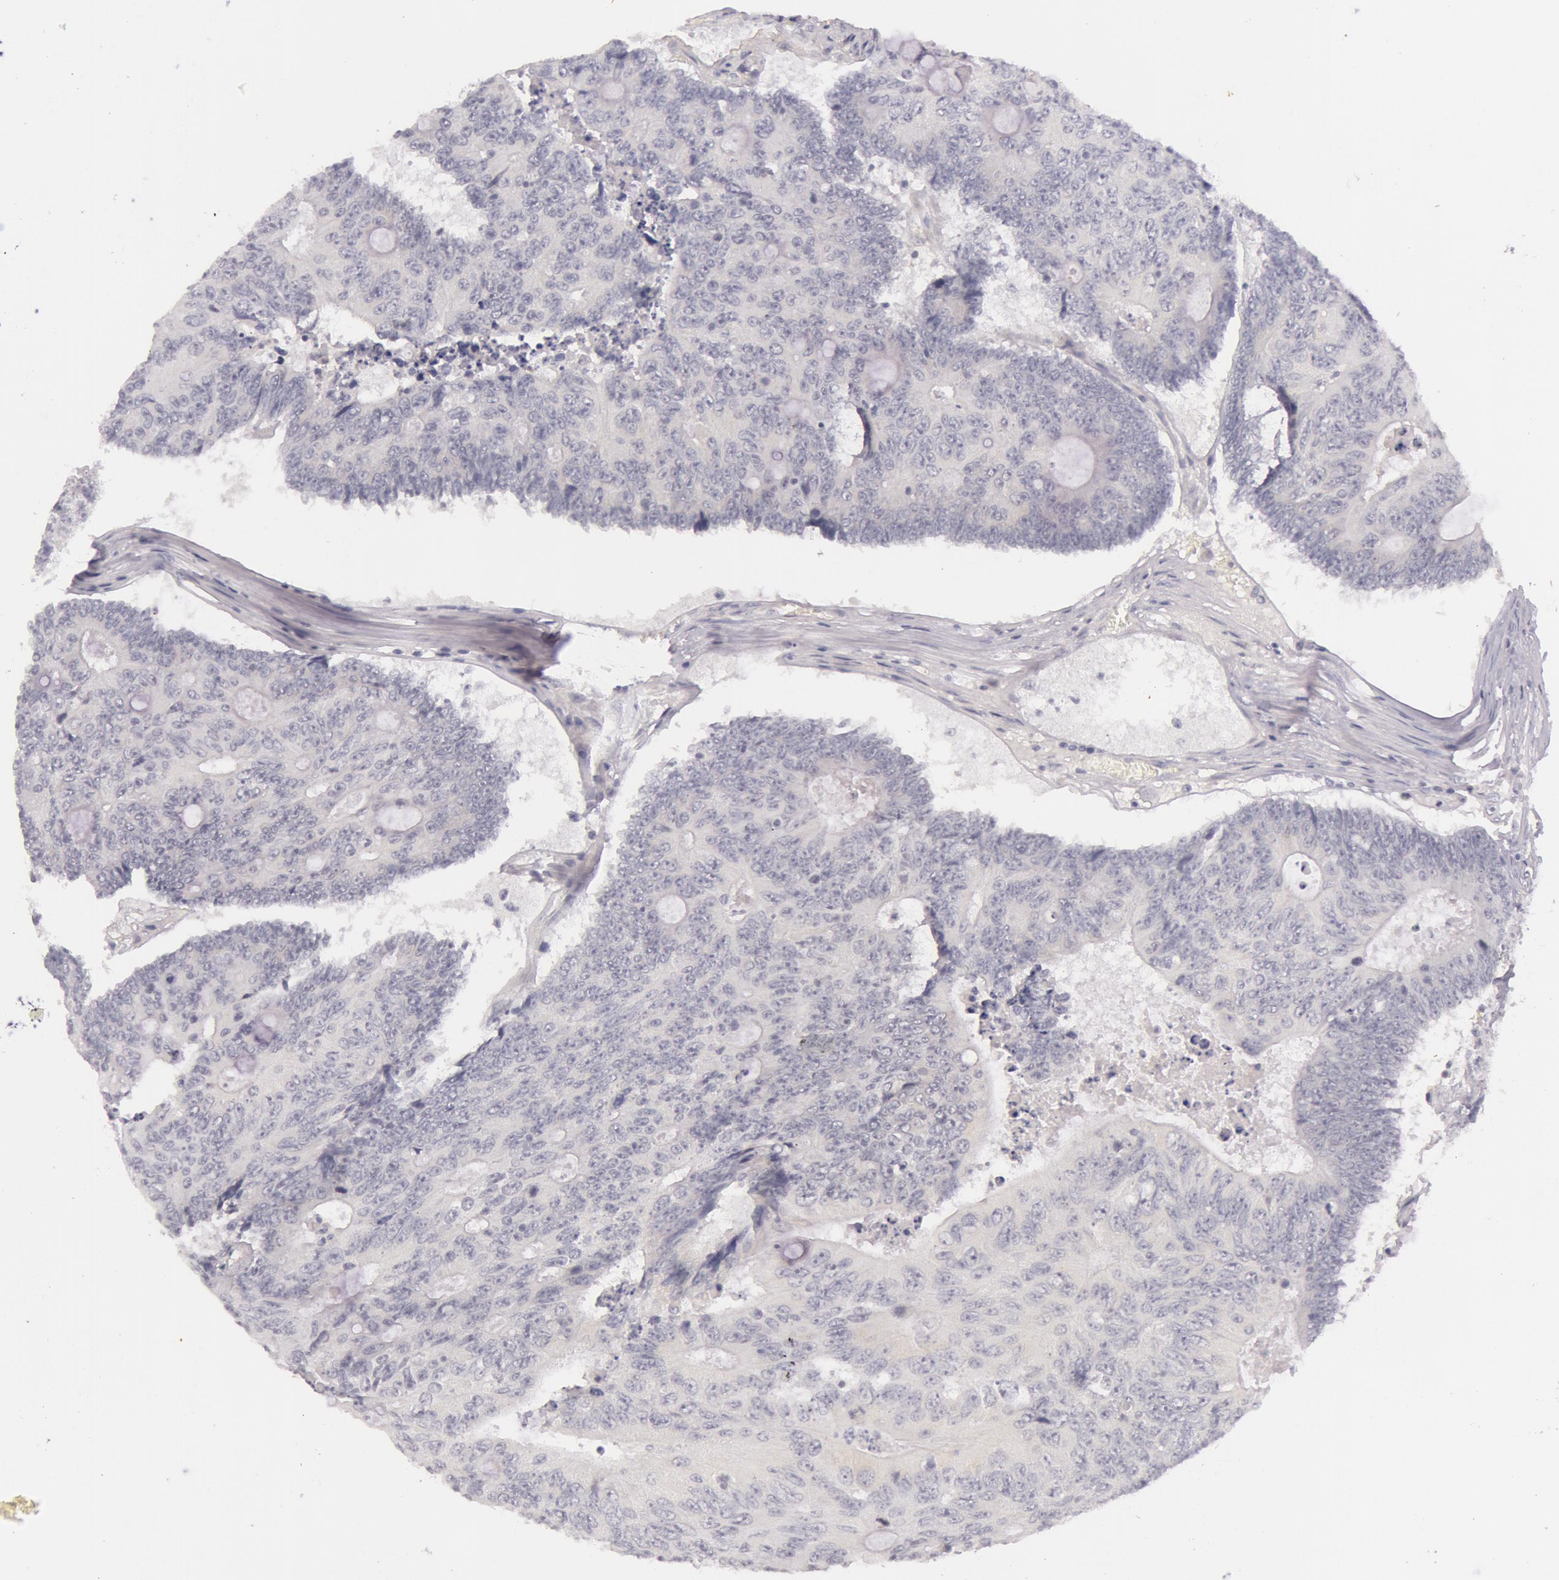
{"staining": {"intensity": "negative", "quantity": "none", "location": "none"}, "tissue": "colorectal cancer", "cell_type": "Tumor cells", "image_type": "cancer", "snomed": [{"axis": "morphology", "description": "Adenocarcinoma, NOS"}, {"axis": "topography", "description": "Colon"}], "caption": "This is an immunohistochemistry (IHC) photomicrograph of colorectal cancer. There is no positivity in tumor cells.", "gene": "RBMY1F", "patient": {"sex": "male", "age": 65}}